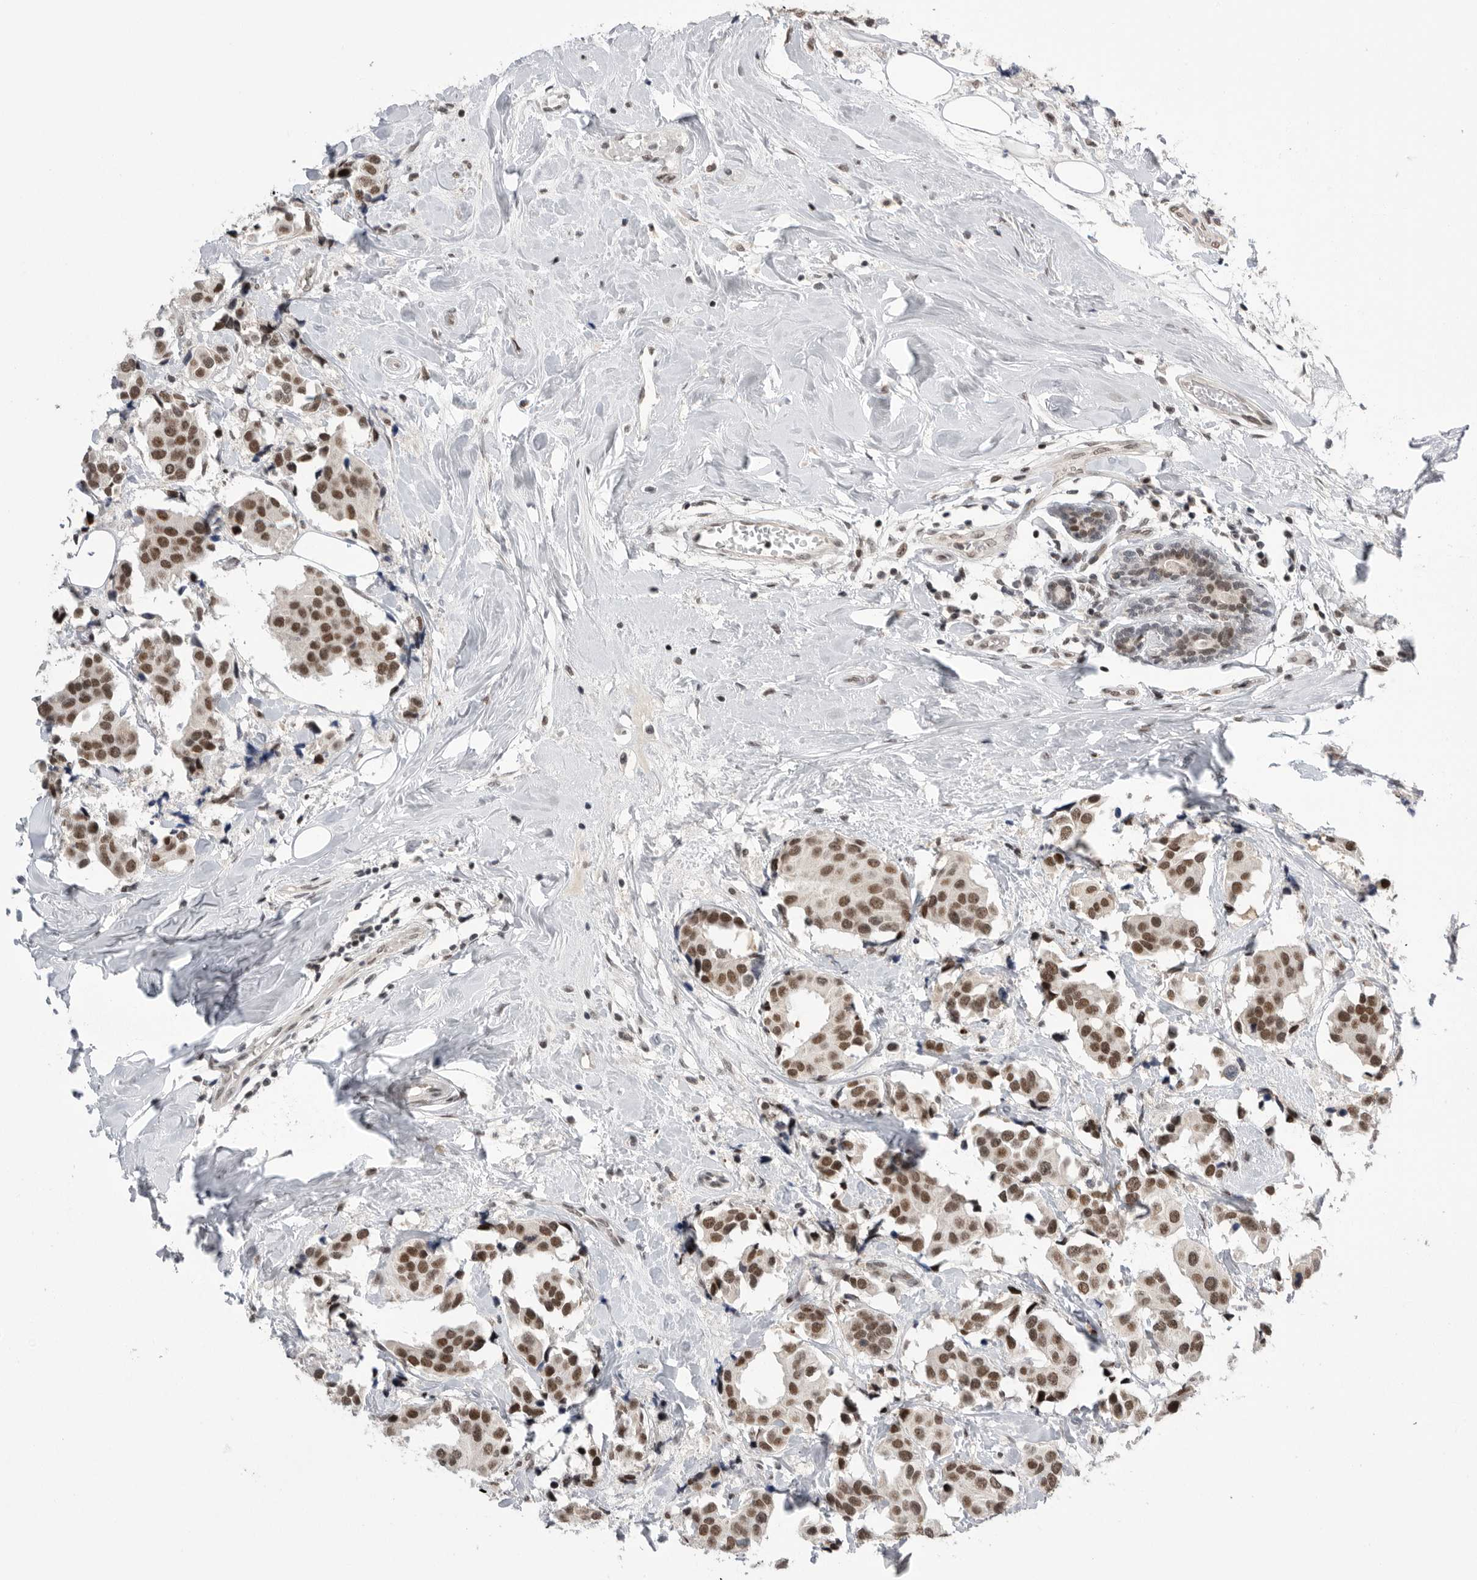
{"staining": {"intensity": "strong", "quantity": ">75%", "location": "nuclear"}, "tissue": "breast cancer", "cell_type": "Tumor cells", "image_type": "cancer", "snomed": [{"axis": "morphology", "description": "Normal tissue, NOS"}, {"axis": "morphology", "description": "Duct carcinoma"}, {"axis": "topography", "description": "Breast"}], "caption": "Immunohistochemistry (IHC) micrograph of invasive ductal carcinoma (breast) stained for a protein (brown), which reveals high levels of strong nuclear positivity in about >75% of tumor cells.", "gene": "POU5F1", "patient": {"sex": "female", "age": 39}}